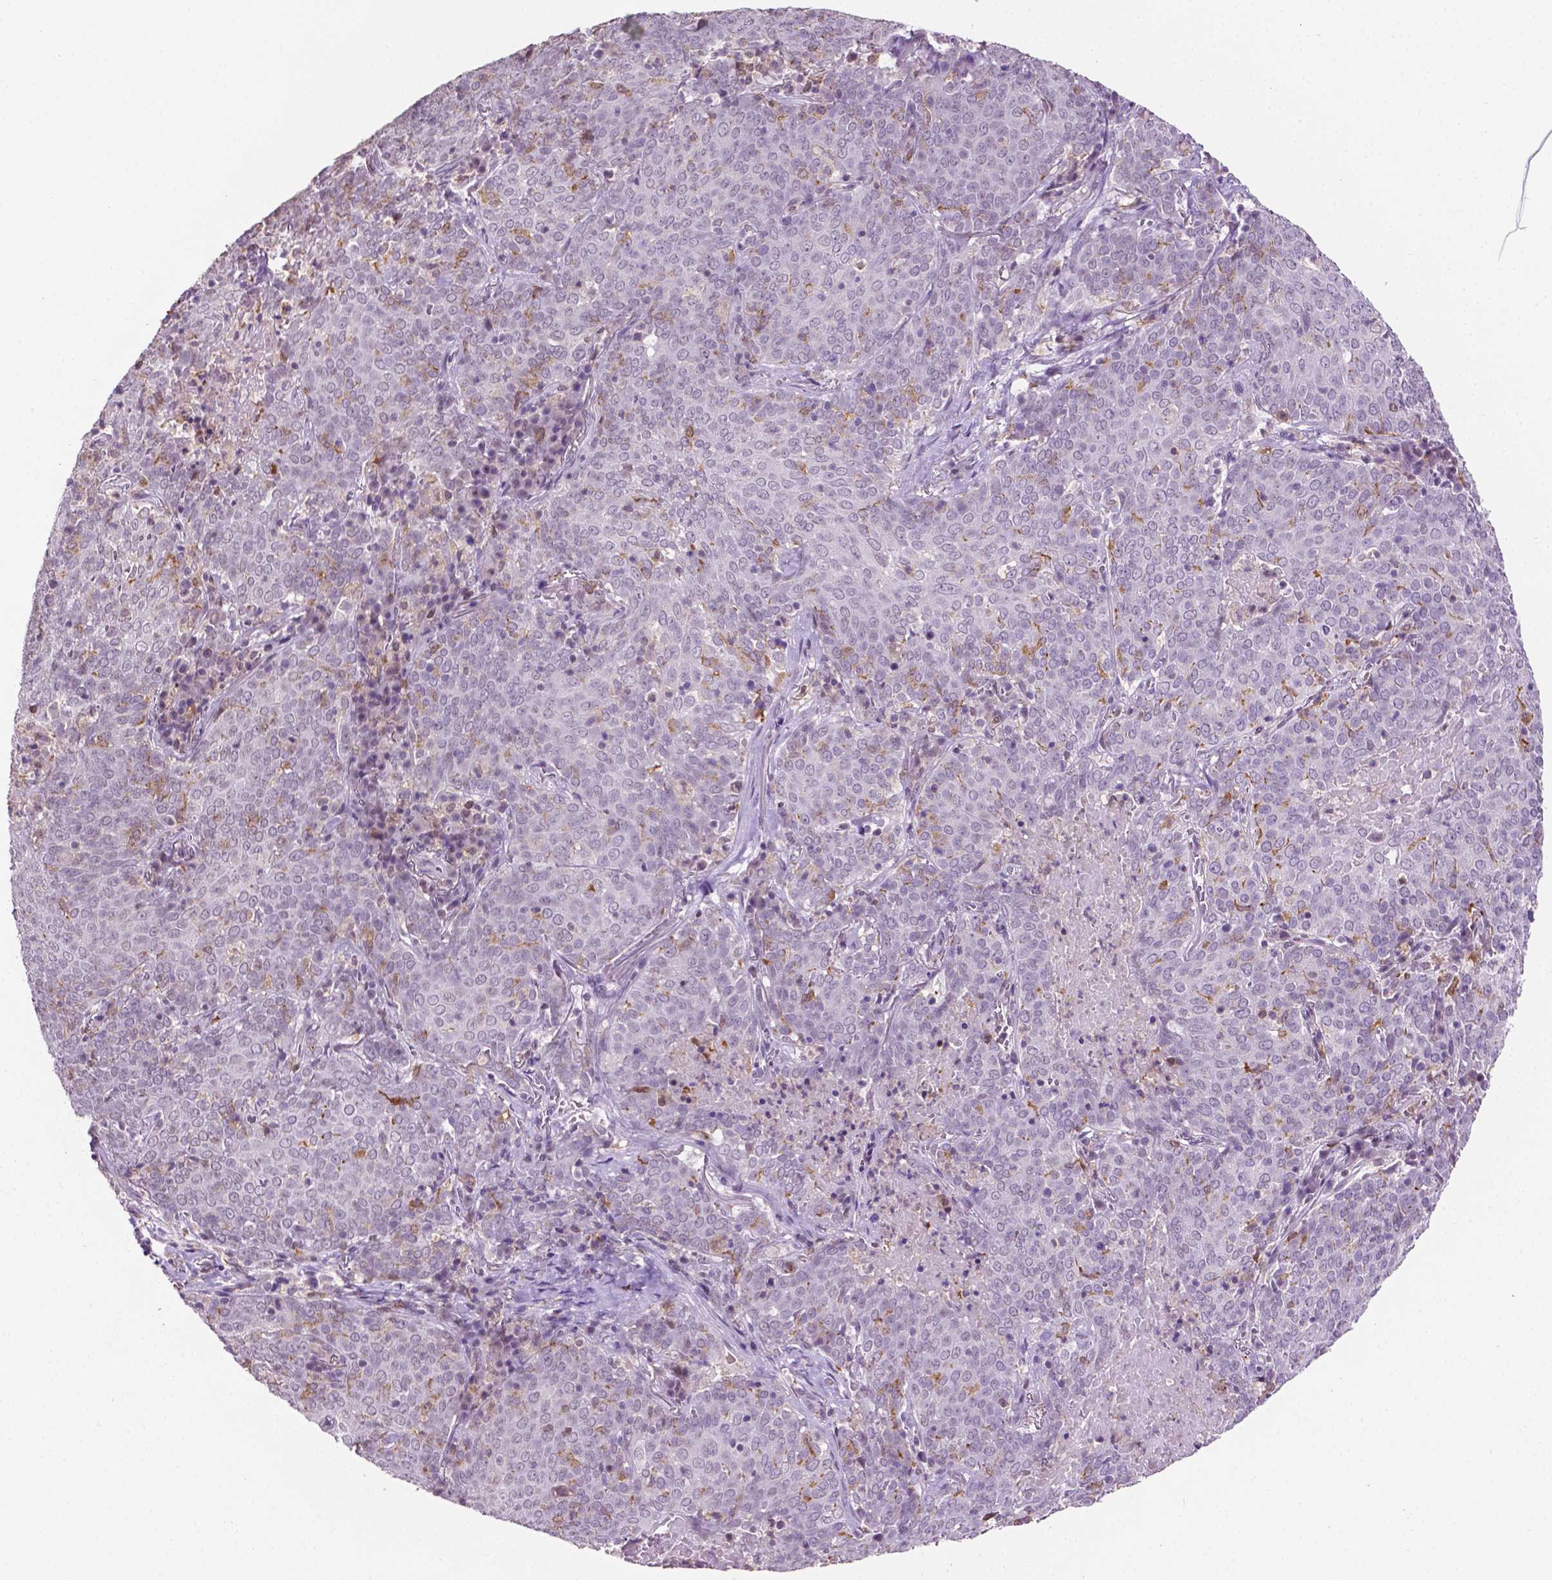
{"staining": {"intensity": "negative", "quantity": "none", "location": "none"}, "tissue": "lung cancer", "cell_type": "Tumor cells", "image_type": "cancer", "snomed": [{"axis": "morphology", "description": "Squamous cell carcinoma, NOS"}, {"axis": "topography", "description": "Lung"}], "caption": "A histopathology image of human lung cancer is negative for staining in tumor cells.", "gene": "PTPN6", "patient": {"sex": "male", "age": 82}}